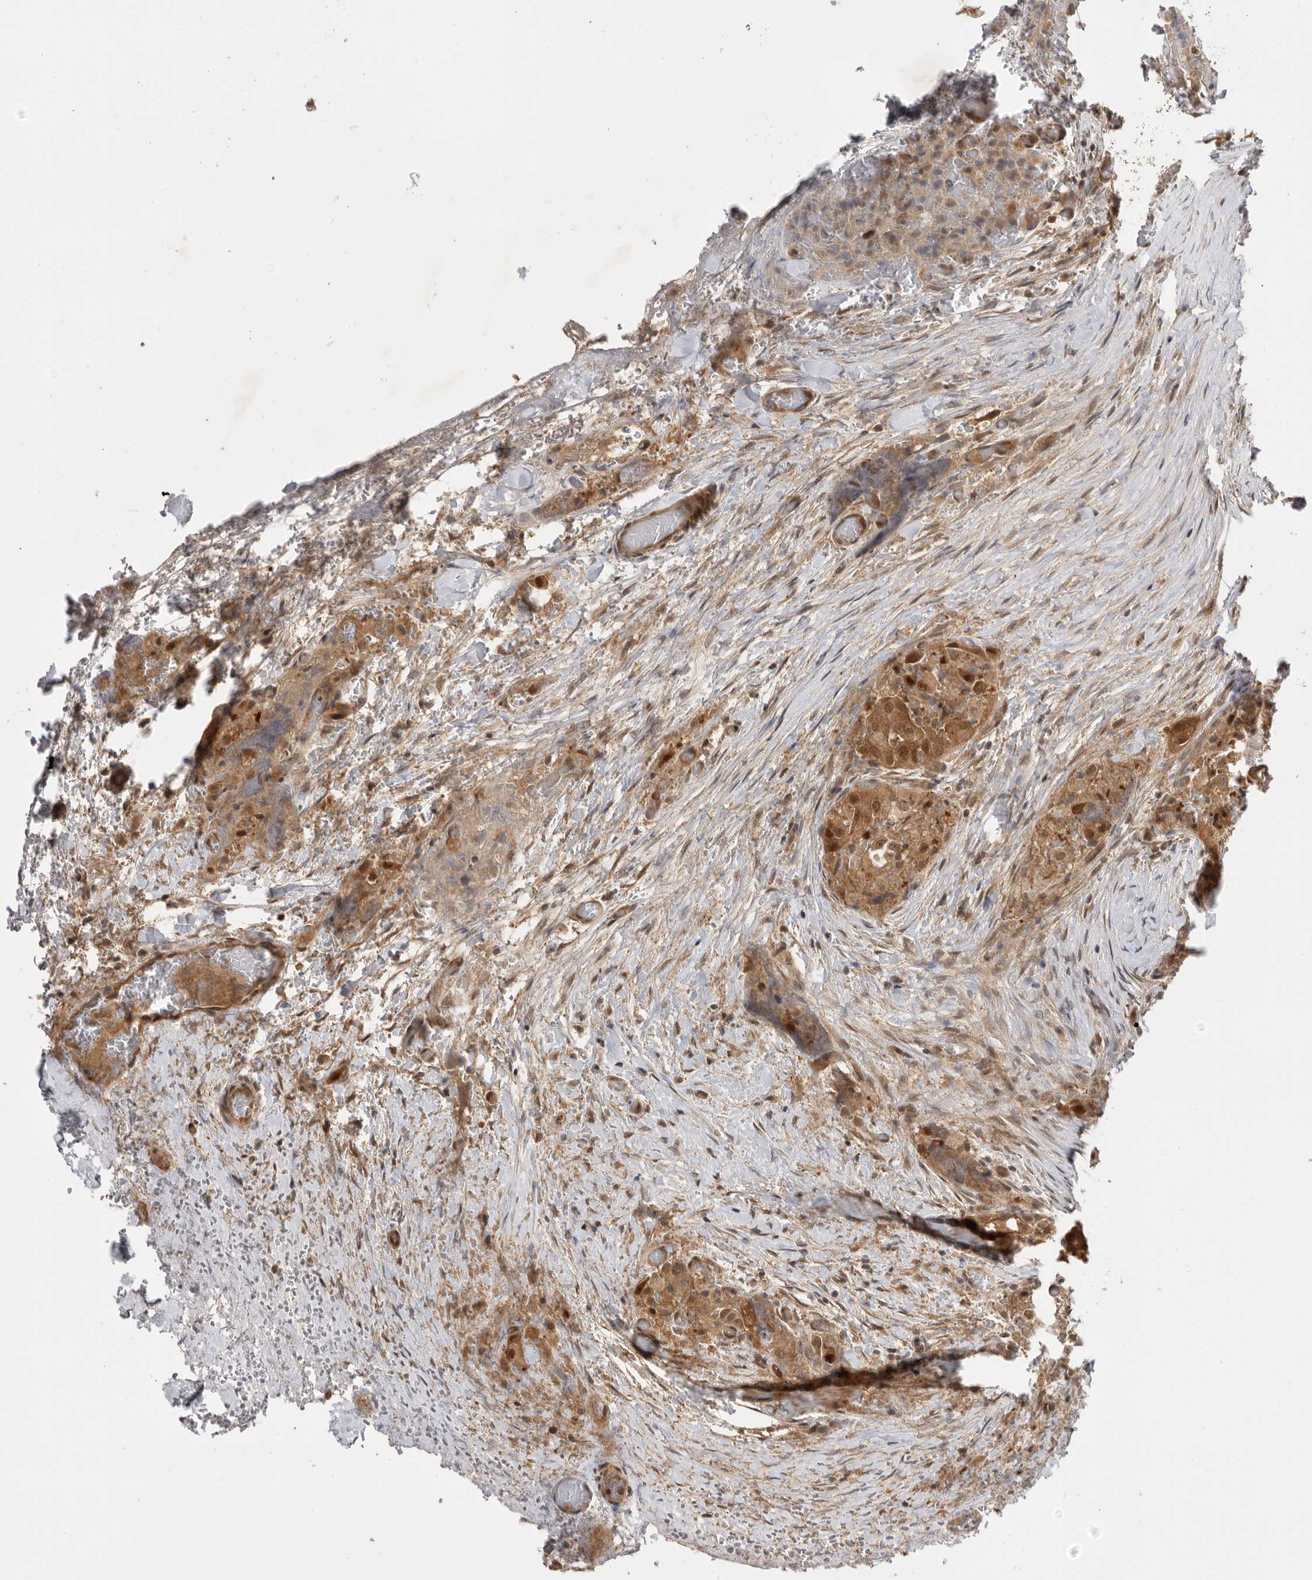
{"staining": {"intensity": "moderate", "quantity": ">75%", "location": "cytoplasmic/membranous,nuclear"}, "tissue": "thyroid cancer", "cell_type": "Tumor cells", "image_type": "cancer", "snomed": [{"axis": "morphology", "description": "Papillary adenocarcinoma, NOS"}, {"axis": "topography", "description": "Thyroid gland"}], "caption": "Moderate cytoplasmic/membranous and nuclear staining is present in approximately >75% of tumor cells in papillary adenocarcinoma (thyroid). Immunohistochemistry (ihc) stains the protein of interest in brown and the nuclei are stained blue.", "gene": "DCAF8", "patient": {"sex": "female", "age": 59}}